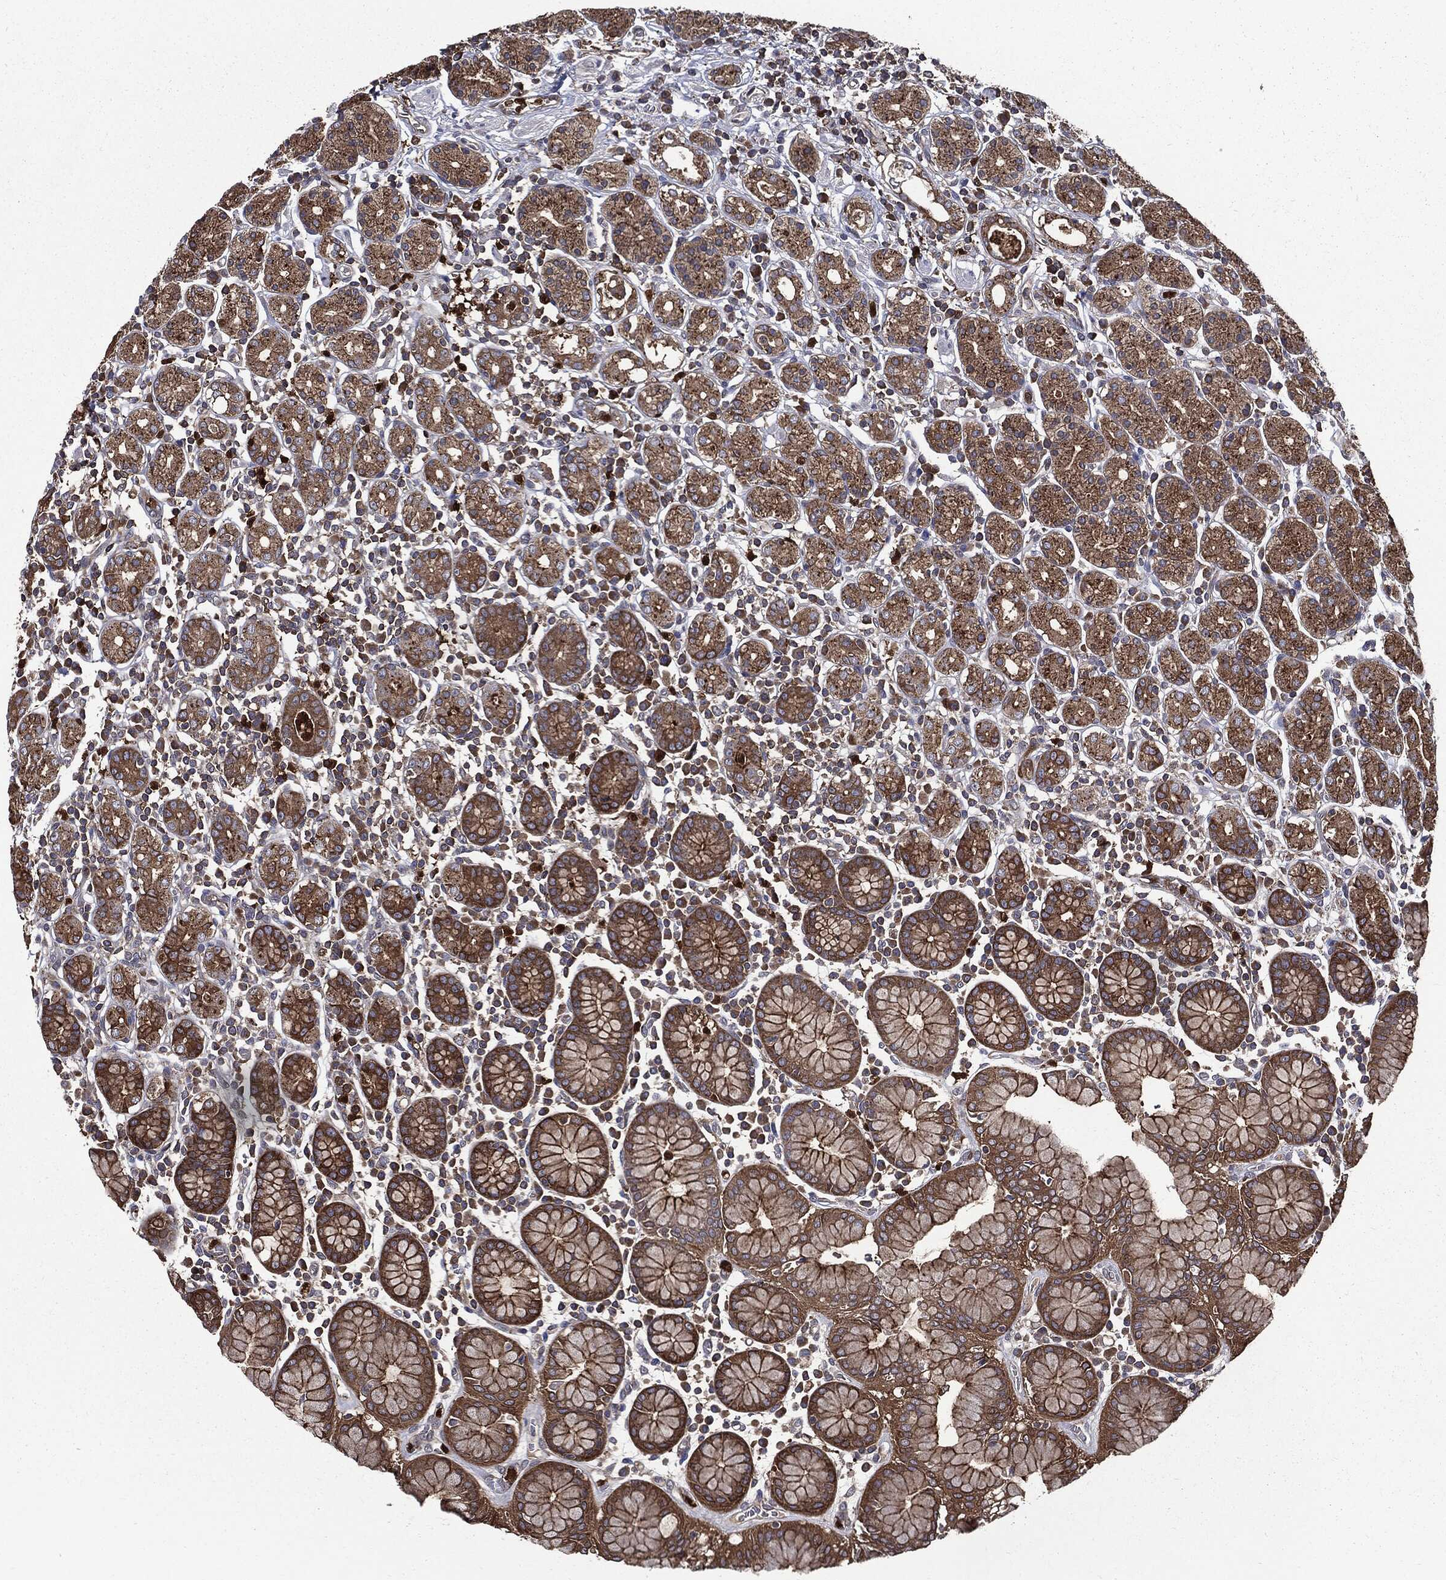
{"staining": {"intensity": "strong", "quantity": "25%-75%", "location": "cytoplasmic/membranous"}, "tissue": "stomach", "cell_type": "Glandular cells", "image_type": "normal", "snomed": [{"axis": "morphology", "description": "Normal tissue, NOS"}, {"axis": "topography", "description": "Stomach, upper"}, {"axis": "topography", "description": "Stomach"}], "caption": "Immunohistochemistry (IHC) (DAB) staining of benign human stomach demonstrates strong cytoplasmic/membranous protein expression in about 25%-75% of glandular cells.", "gene": "PDCD6IP", "patient": {"sex": "male", "age": 62}}